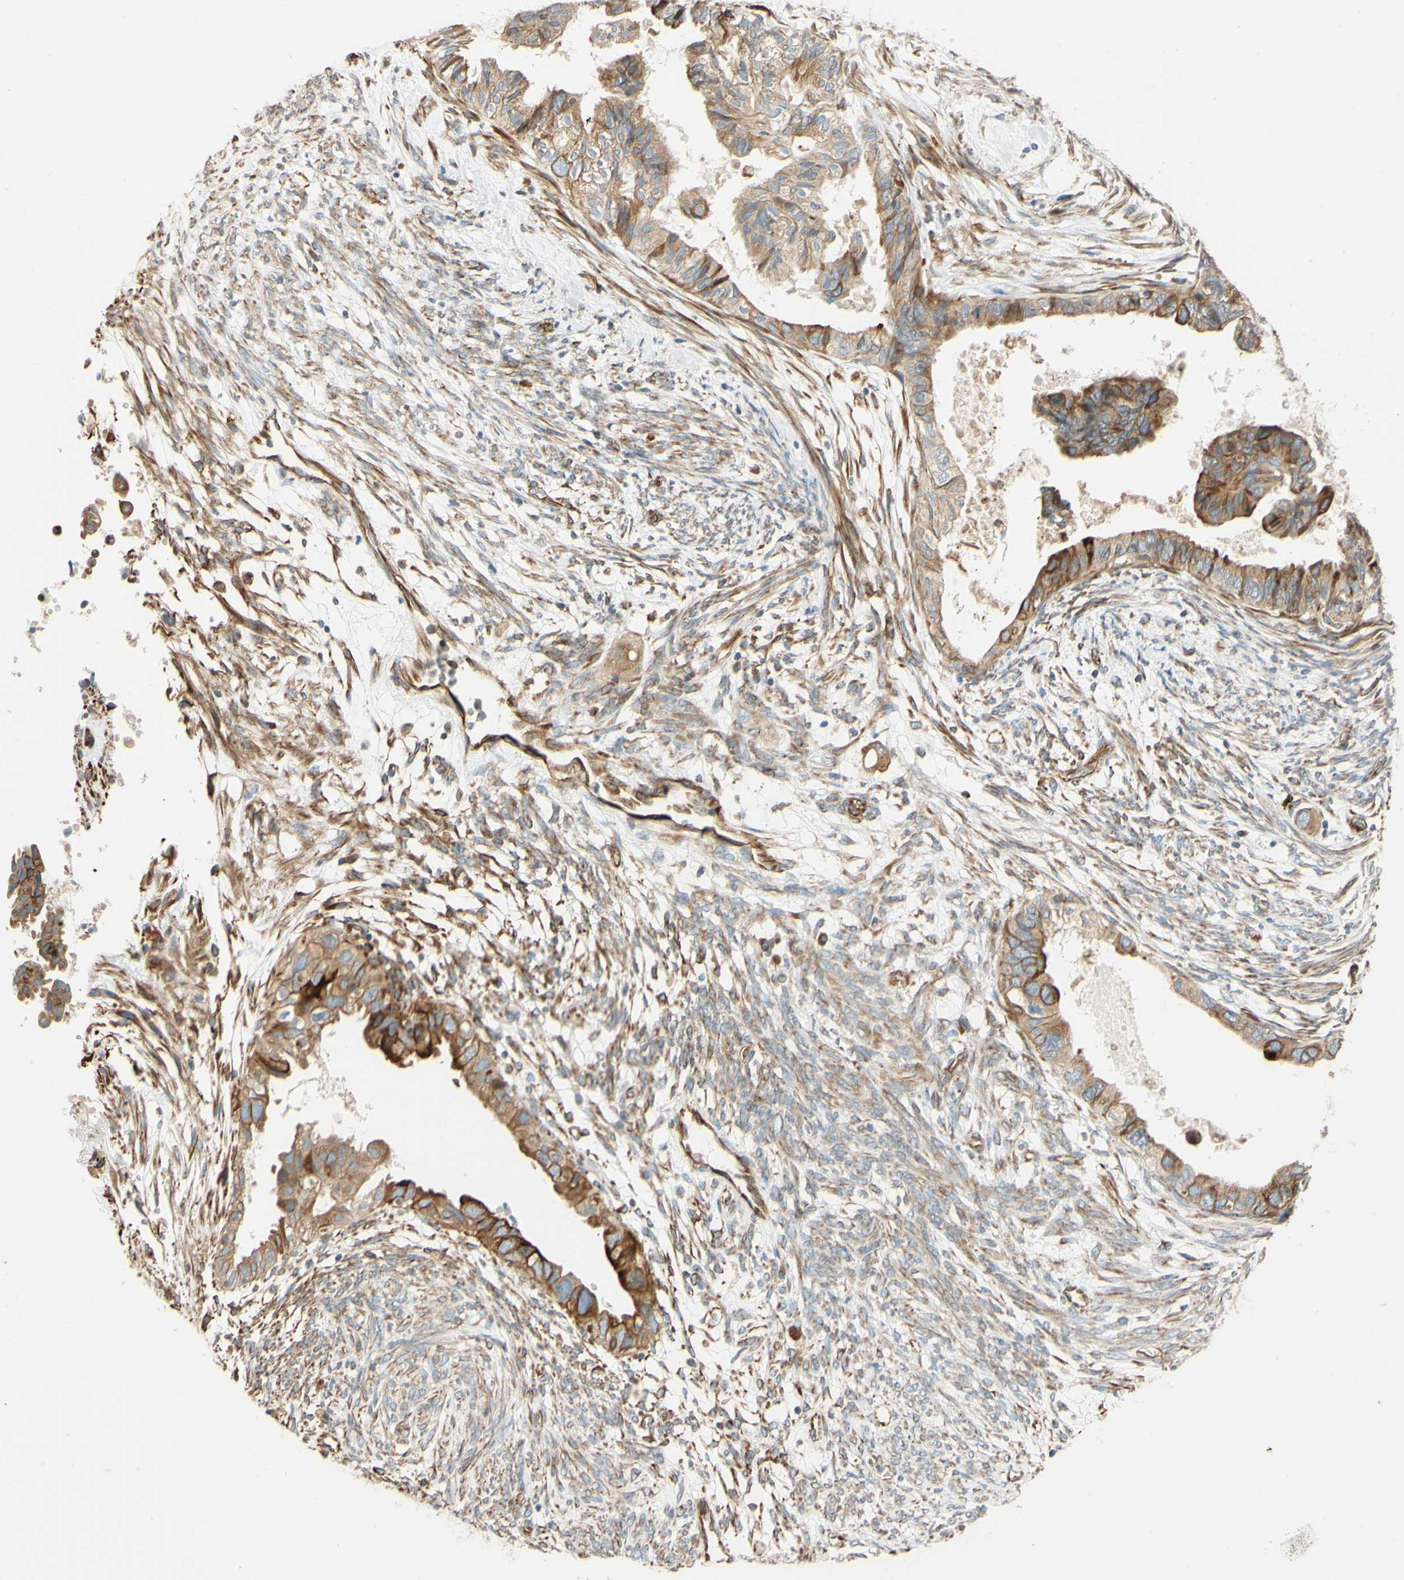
{"staining": {"intensity": "moderate", "quantity": ">75%", "location": "cytoplasmic/membranous"}, "tissue": "cervical cancer", "cell_type": "Tumor cells", "image_type": "cancer", "snomed": [{"axis": "morphology", "description": "Normal tissue, NOS"}, {"axis": "morphology", "description": "Adenocarcinoma, NOS"}, {"axis": "topography", "description": "Cervix"}, {"axis": "topography", "description": "Endometrium"}], "caption": "Immunohistochemical staining of adenocarcinoma (cervical) displays moderate cytoplasmic/membranous protein positivity in about >75% of tumor cells.", "gene": "C1orf43", "patient": {"sex": "female", "age": 86}}